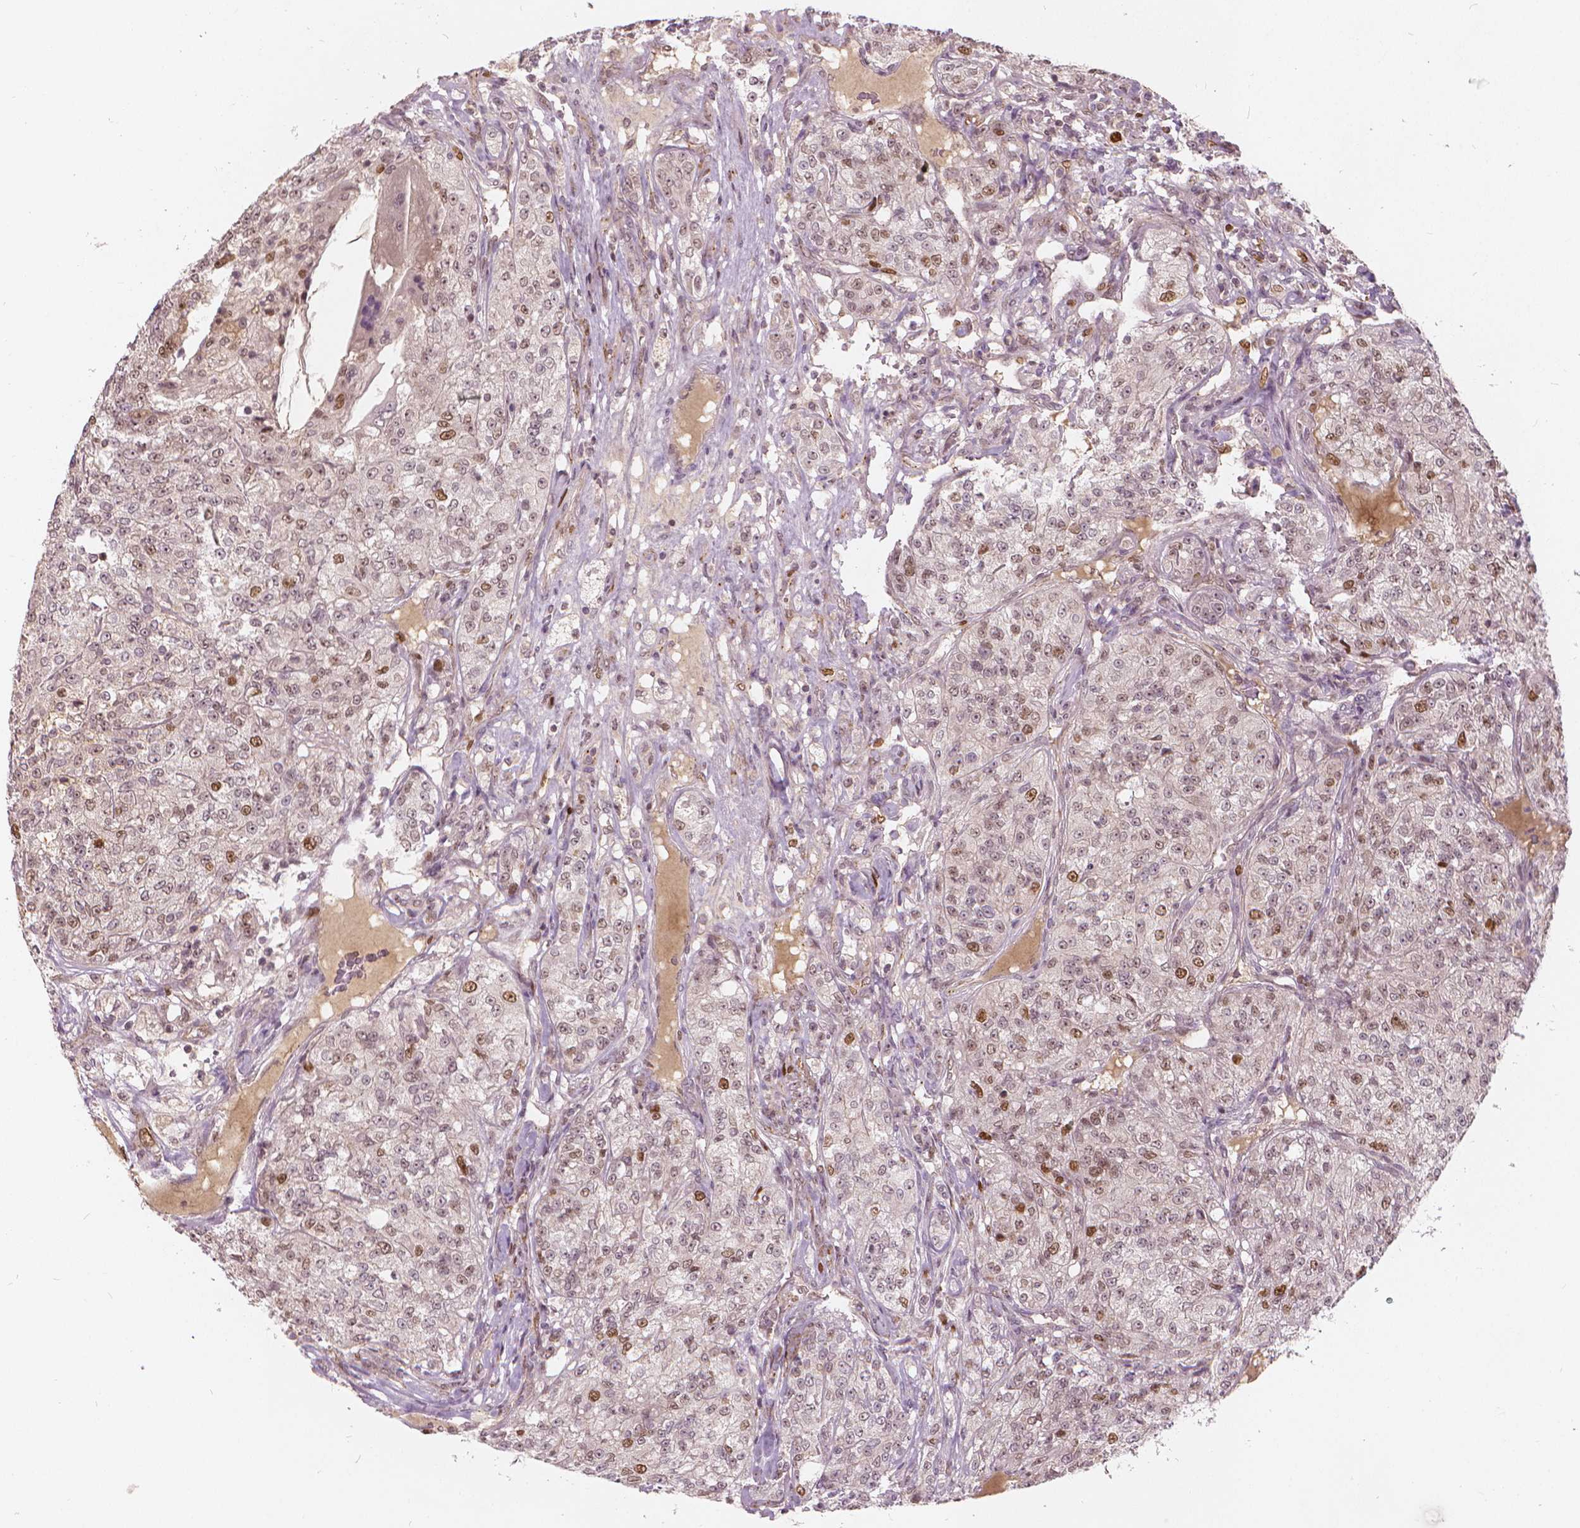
{"staining": {"intensity": "moderate", "quantity": "<25%", "location": "nuclear"}, "tissue": "renal cancer", "cell_type": "Tumor cells", "image_type": "cancer", "snomed": [{"axis": "morphology", "description": "Adenocarcinoma, NOS"}, {"axis": "topography", "description": "Kidney"}], "caption": "IHC micrograph of neoplastic tissue: human renal cancer stained using immunohistochemistry shows low levels of moderate protein expression localized specifically in the nuclear of tumor cells, appearing as a nuclear brown color.", "gene": "NSD2", "patient": {"sex": "female", "age": 63}}